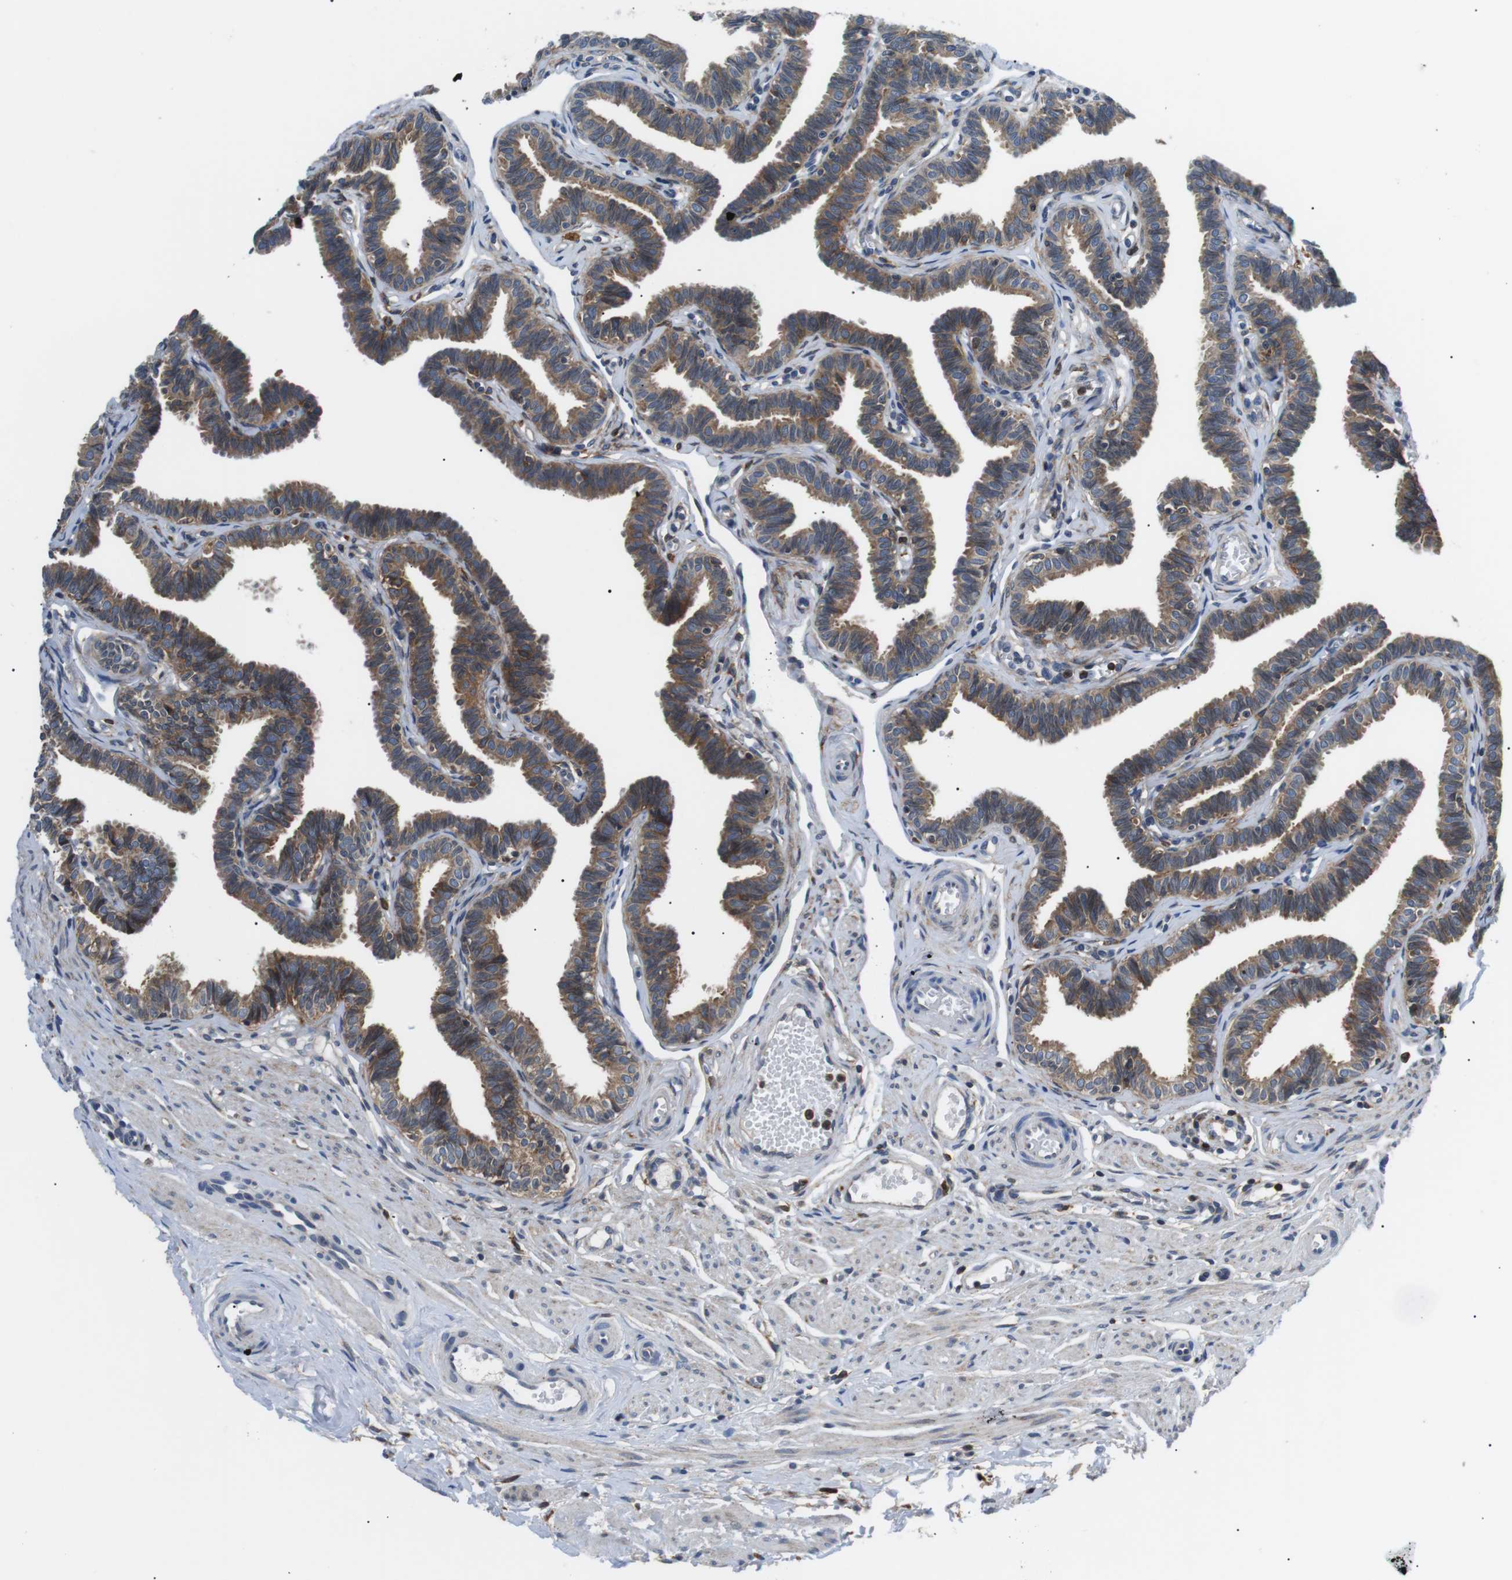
{"staining": {"intensity": "moderate", "quantity": "25%-75%", "location": "cytoplasmic/membranous"}, "tissue": "fallopian tube", "cell_type": "Glandular cells", "image_type": "normal", "snomed": [{"axis": "morphology", "description": "Normal tissue, NOS"}, {"axis": "topography", "description": "Fallopian tube"}, {"axis": "topography", "description": "Ovary"}], "caption": "Moderate cytoplasmic/membranous staining for a protein is appreciated in approximately 25%-75% of glandular cells of normal fallopian tube using immunohistochemistry (IHC).", "gene": "RAB9A", "patient": {"sex": "female", "age": 23}}